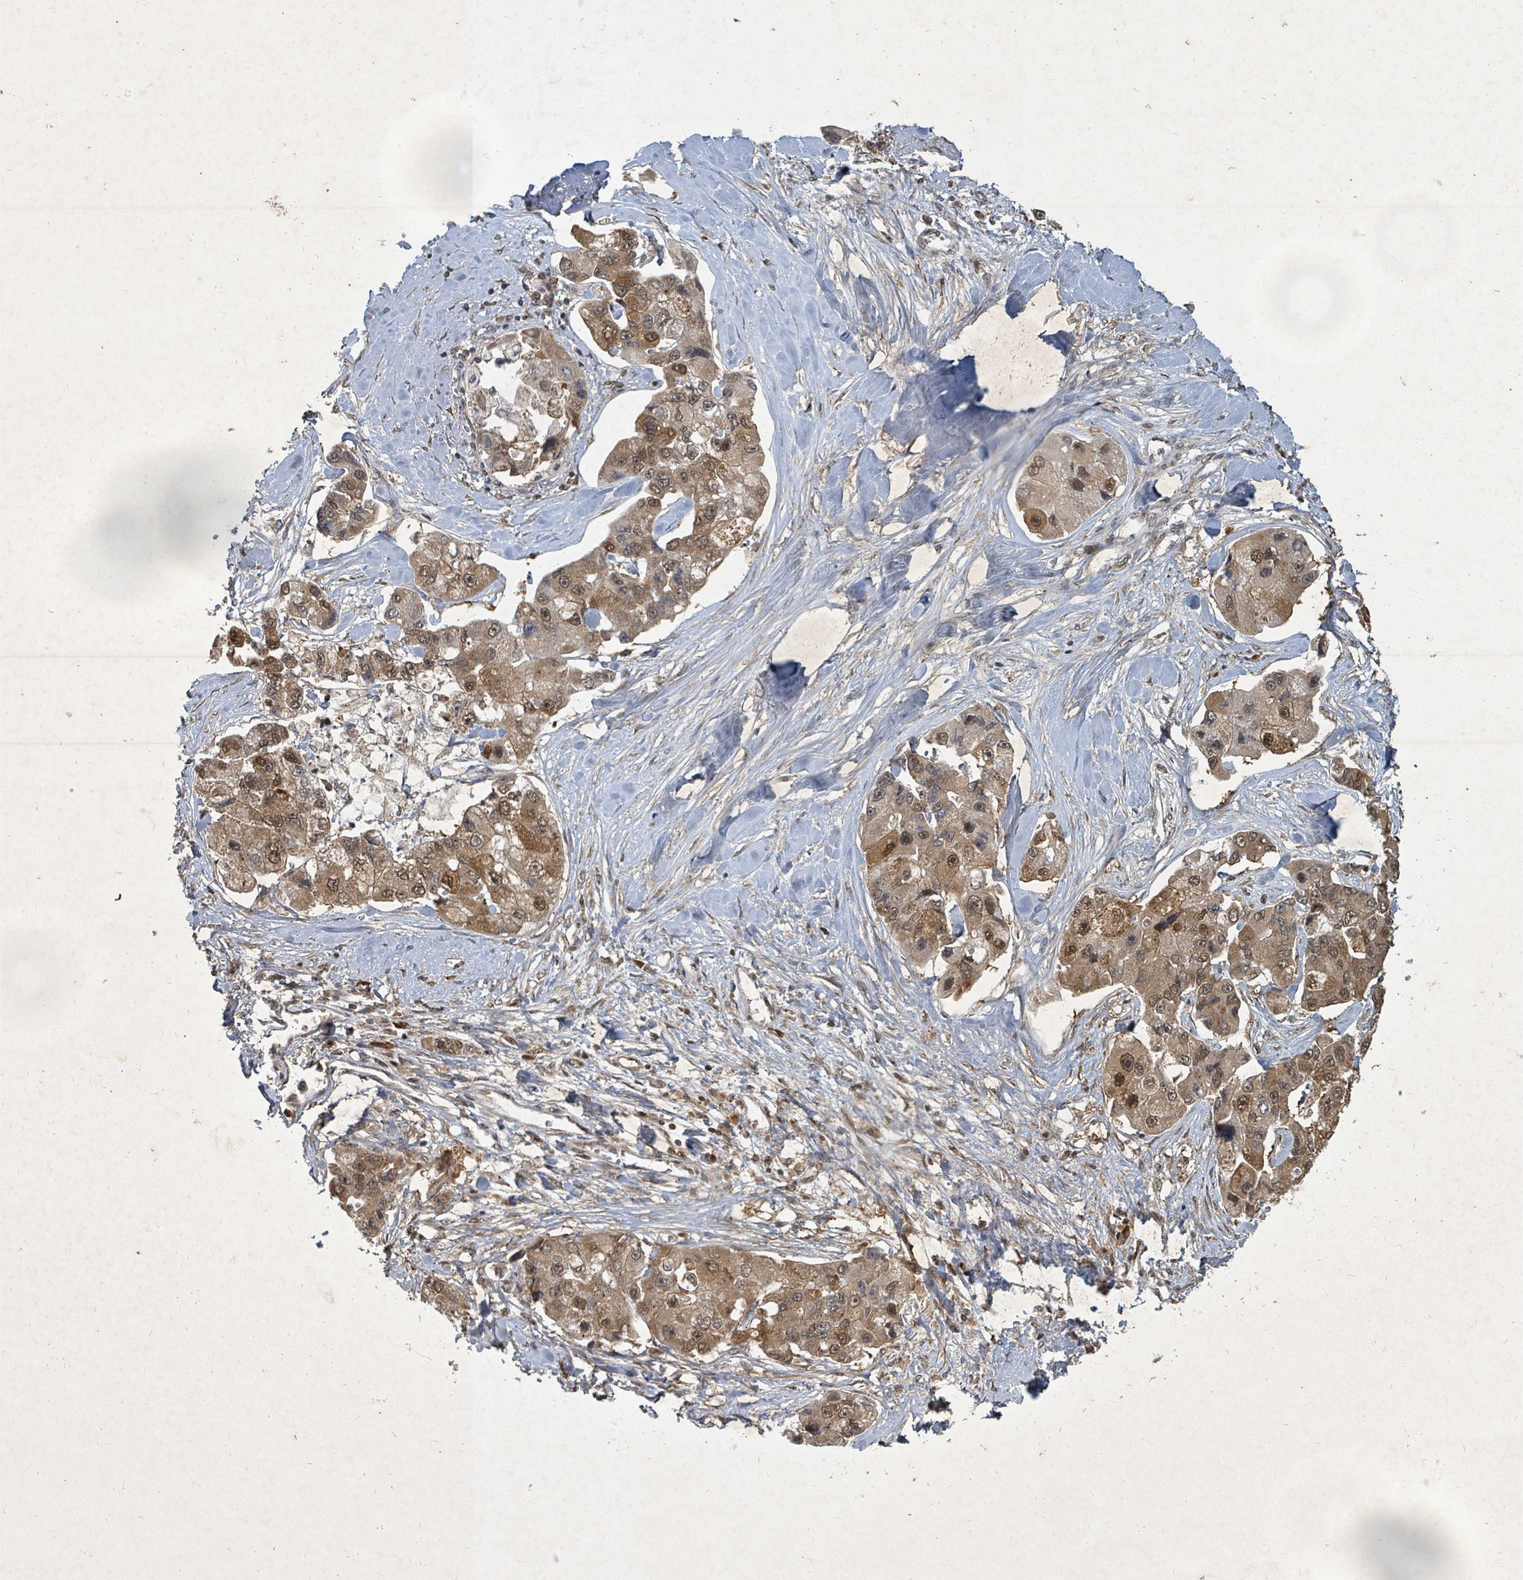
{"staining": {"intensity": "moderate", "quantity": ">75%", "location": "cytoplasmic/membranous,nuclear"}, "tissue": "lung cancer", "cell_type": "Tumor cells", "image_type": "cancer", "snomed": [{"axis": "morphology", "description": "Adenocarcinoma, NOS"}, {"axis": "topography", "description": "Lung"}], "caption": "Immunohistochemistry micrograph of human lung adenocarcinoma stained for a protein (brown), which demonstrates medium levels of moderate cytoplasmic/membranous and nuclear staining in approximately >75% of tumor cells.", "gene": "KDM4E", "patient": {"sex": "female", "age": 54}}